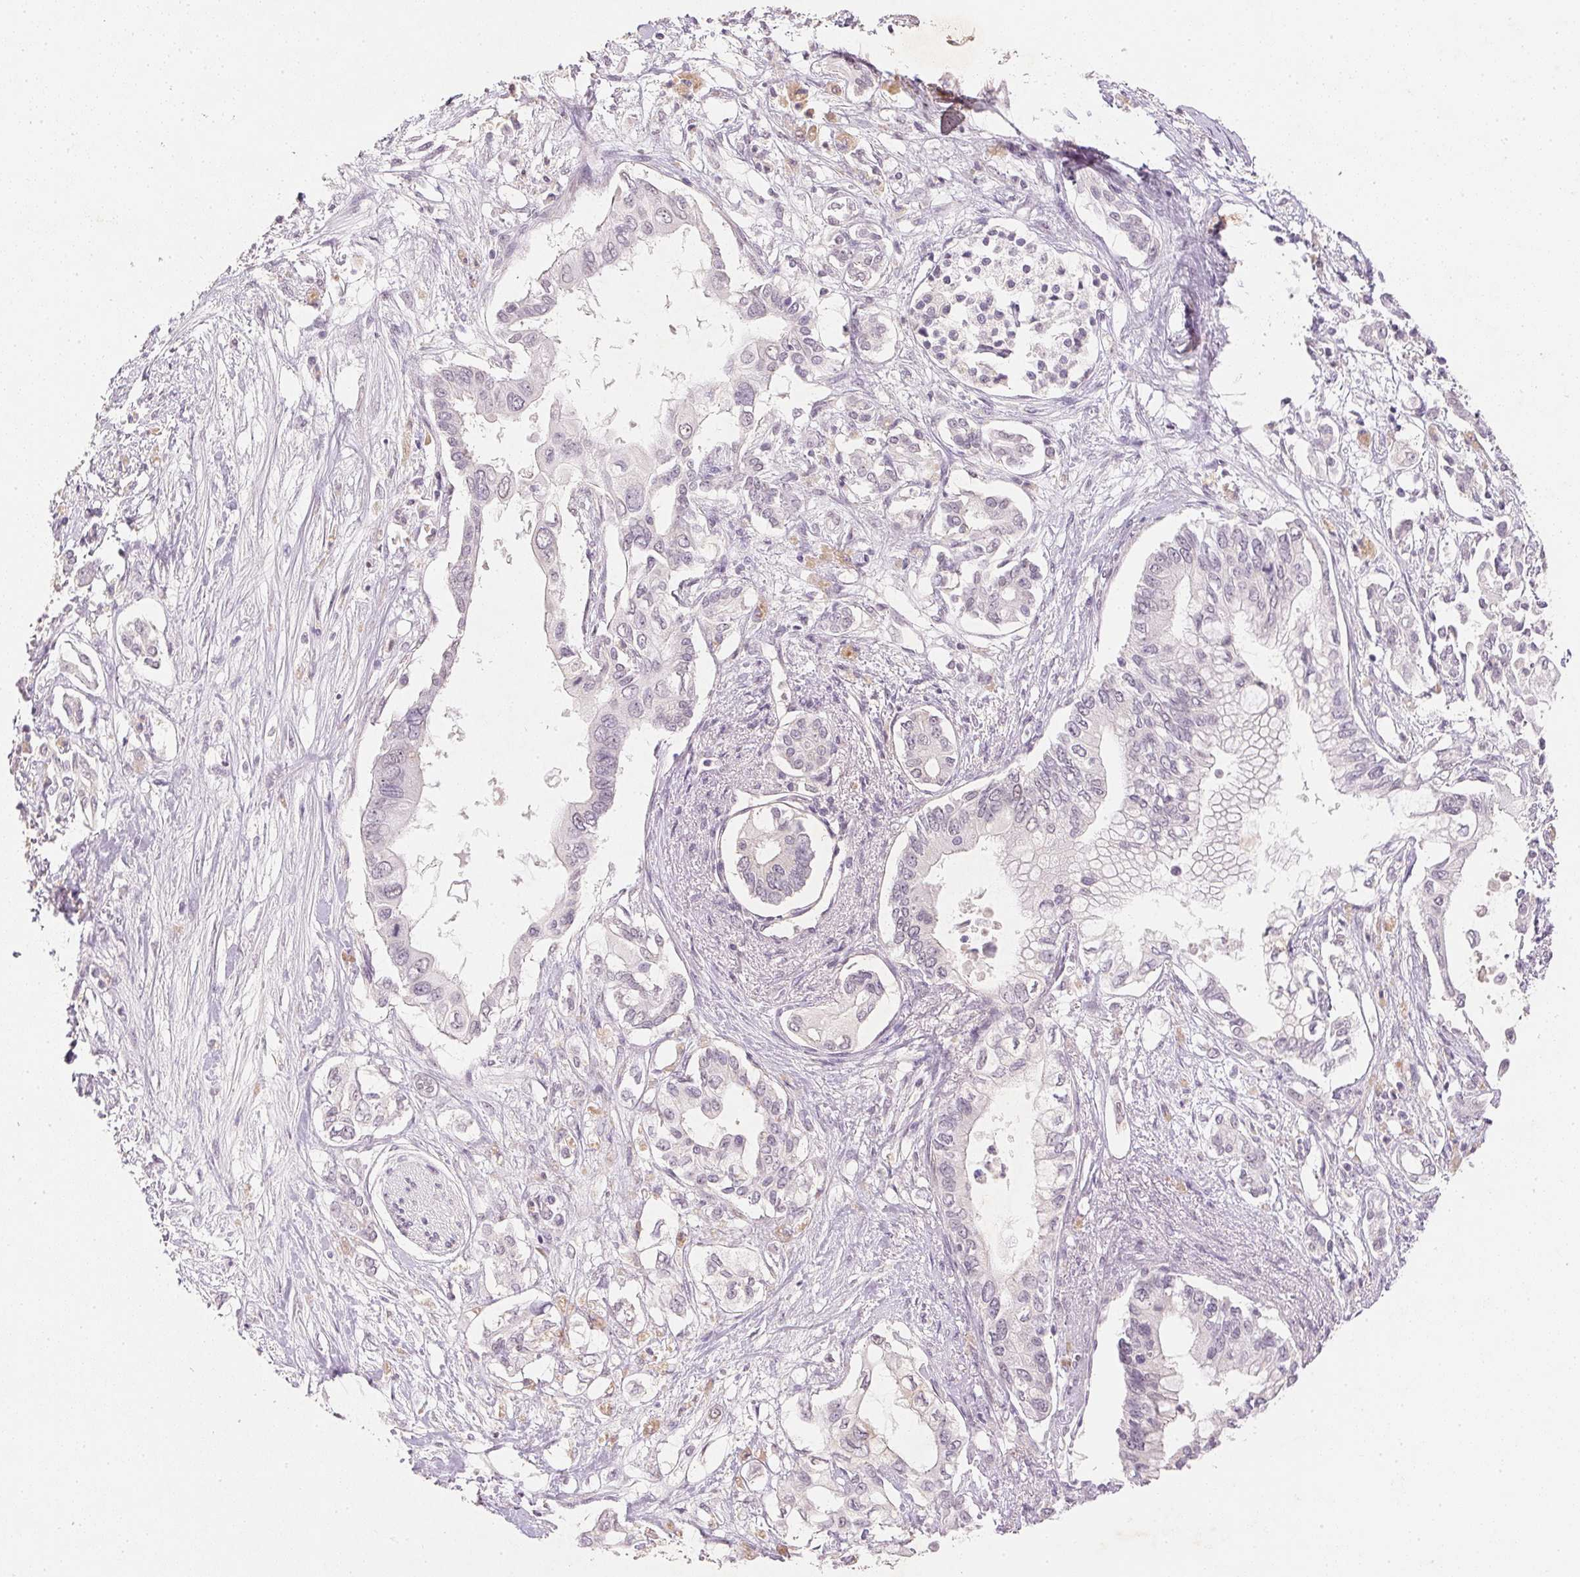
{"staining": {"intensity": "negative", "quantity": "none", "location": "none"}, "tissue": "pancreatic cancer", "cell_type": "Tumor cells", "image_type": "cancer", "snomed": [{"axis": "morphology", "description": "Adenocarcinoma, NOS"}, {"axis": "topography", "description": "Pancreas"}], "caption": "High power microscopy image of an IHC histopathology image of pancreatic cancer (adenocarcinoma), revealing no significant staining in tumor cells.", "gene": "SMTN", "patient": {"sex": "female", "age": 63}}